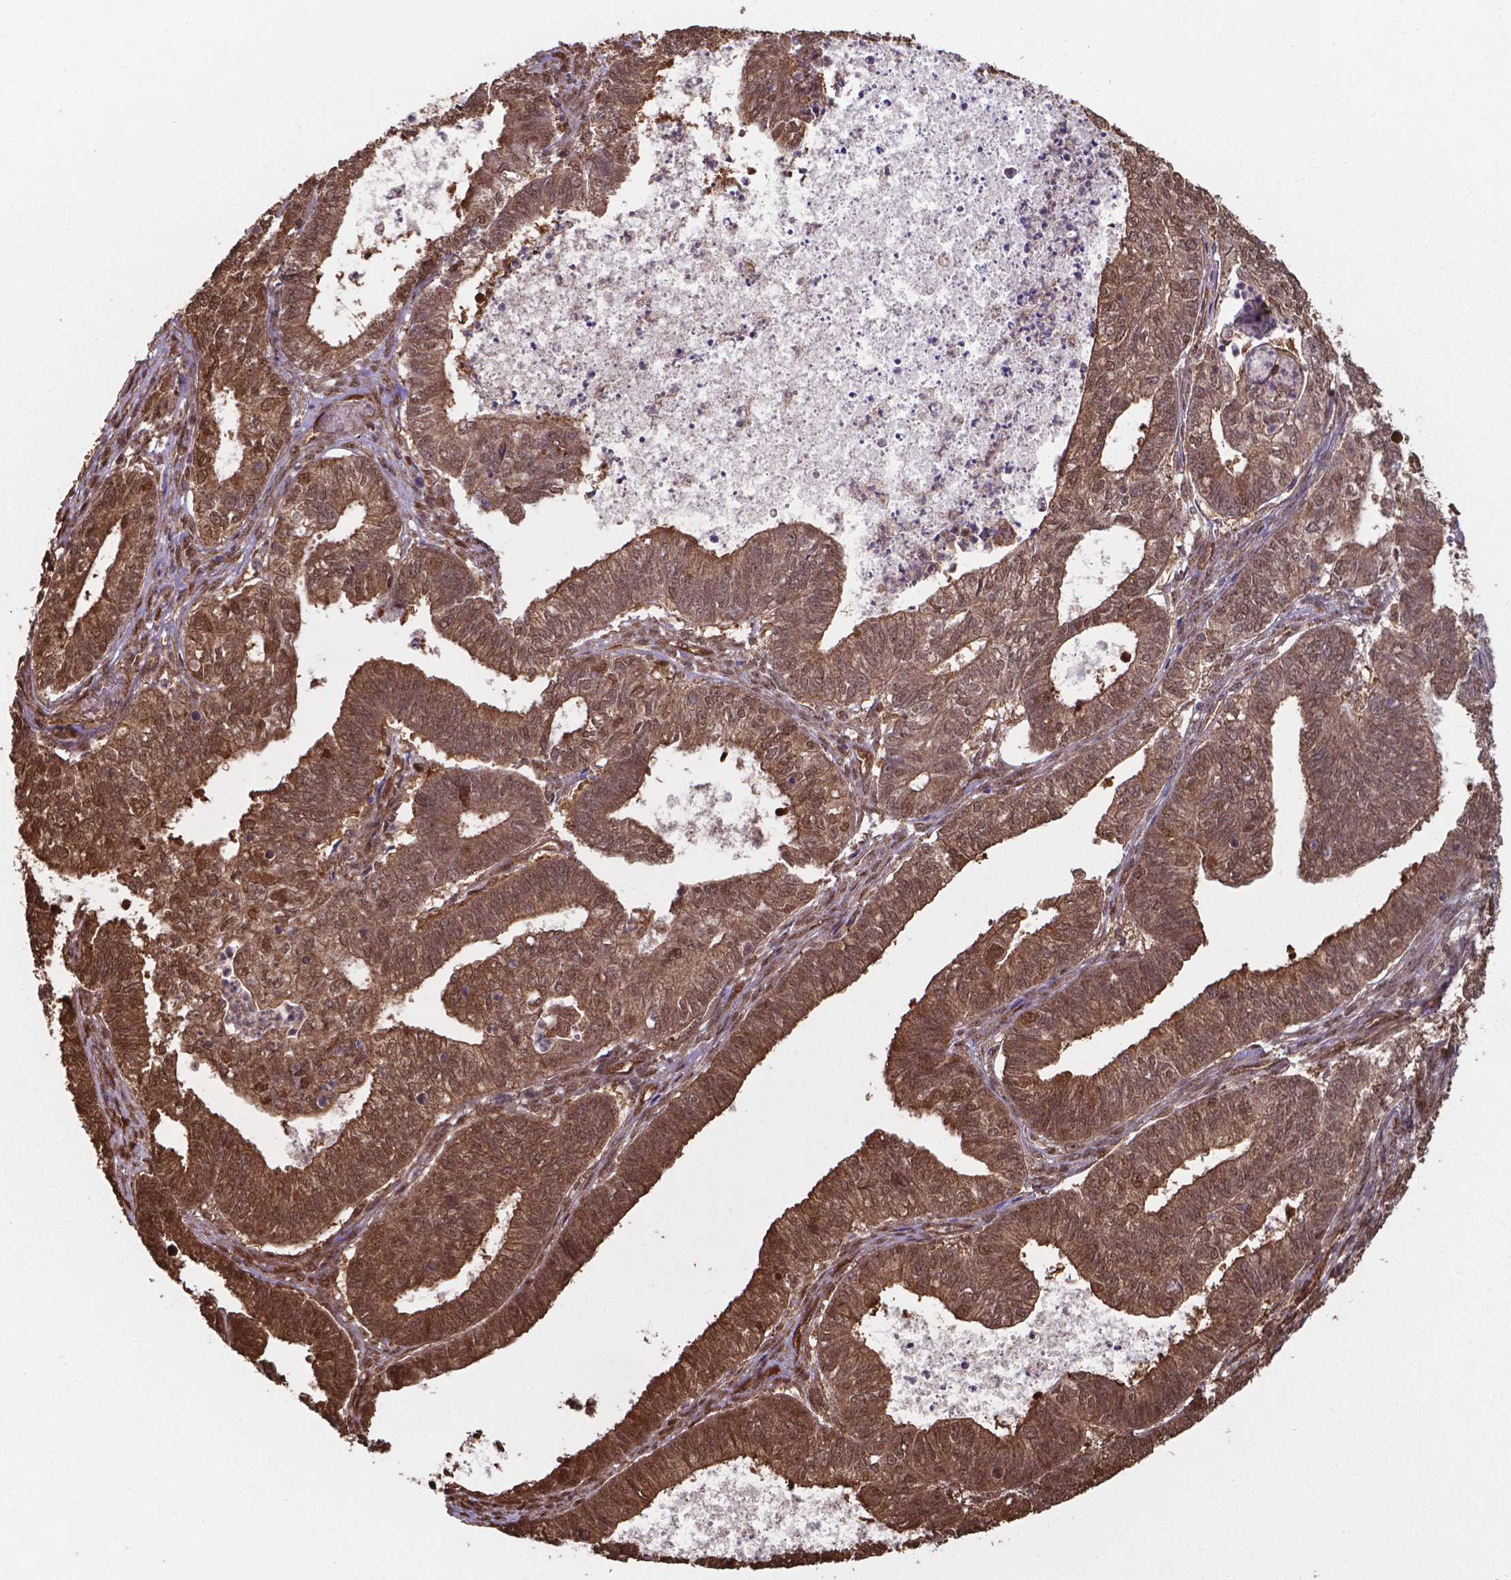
{"staining": {"intensity": "strong", "quantity": ">75%", "location": "cytoplasmic/membranous,nuclear"}, "tissue": "ovarian cancer", "cell_type": "Tumor cells", "image_type": "cancer", "snomed": [{"axis": "morphology", "description": "Carcinoma, endometroid"}, {"axis": "topography", "description": "Ovary"}], "caption": "DAB (3,3'-diaminobenzidine) immunohistochemical staining of human ovarian endometroid carcinoma shows strong cytoplasmic/membranous and nuclear protein staining in about >75% of tumor cells. The staining is performed using DAB brown chromogen to label protein expression. The nuclei are counter-stained blue using hematoxylin.", "gene": "CHP2", "patient": {"sex": "female", "age": 64}}